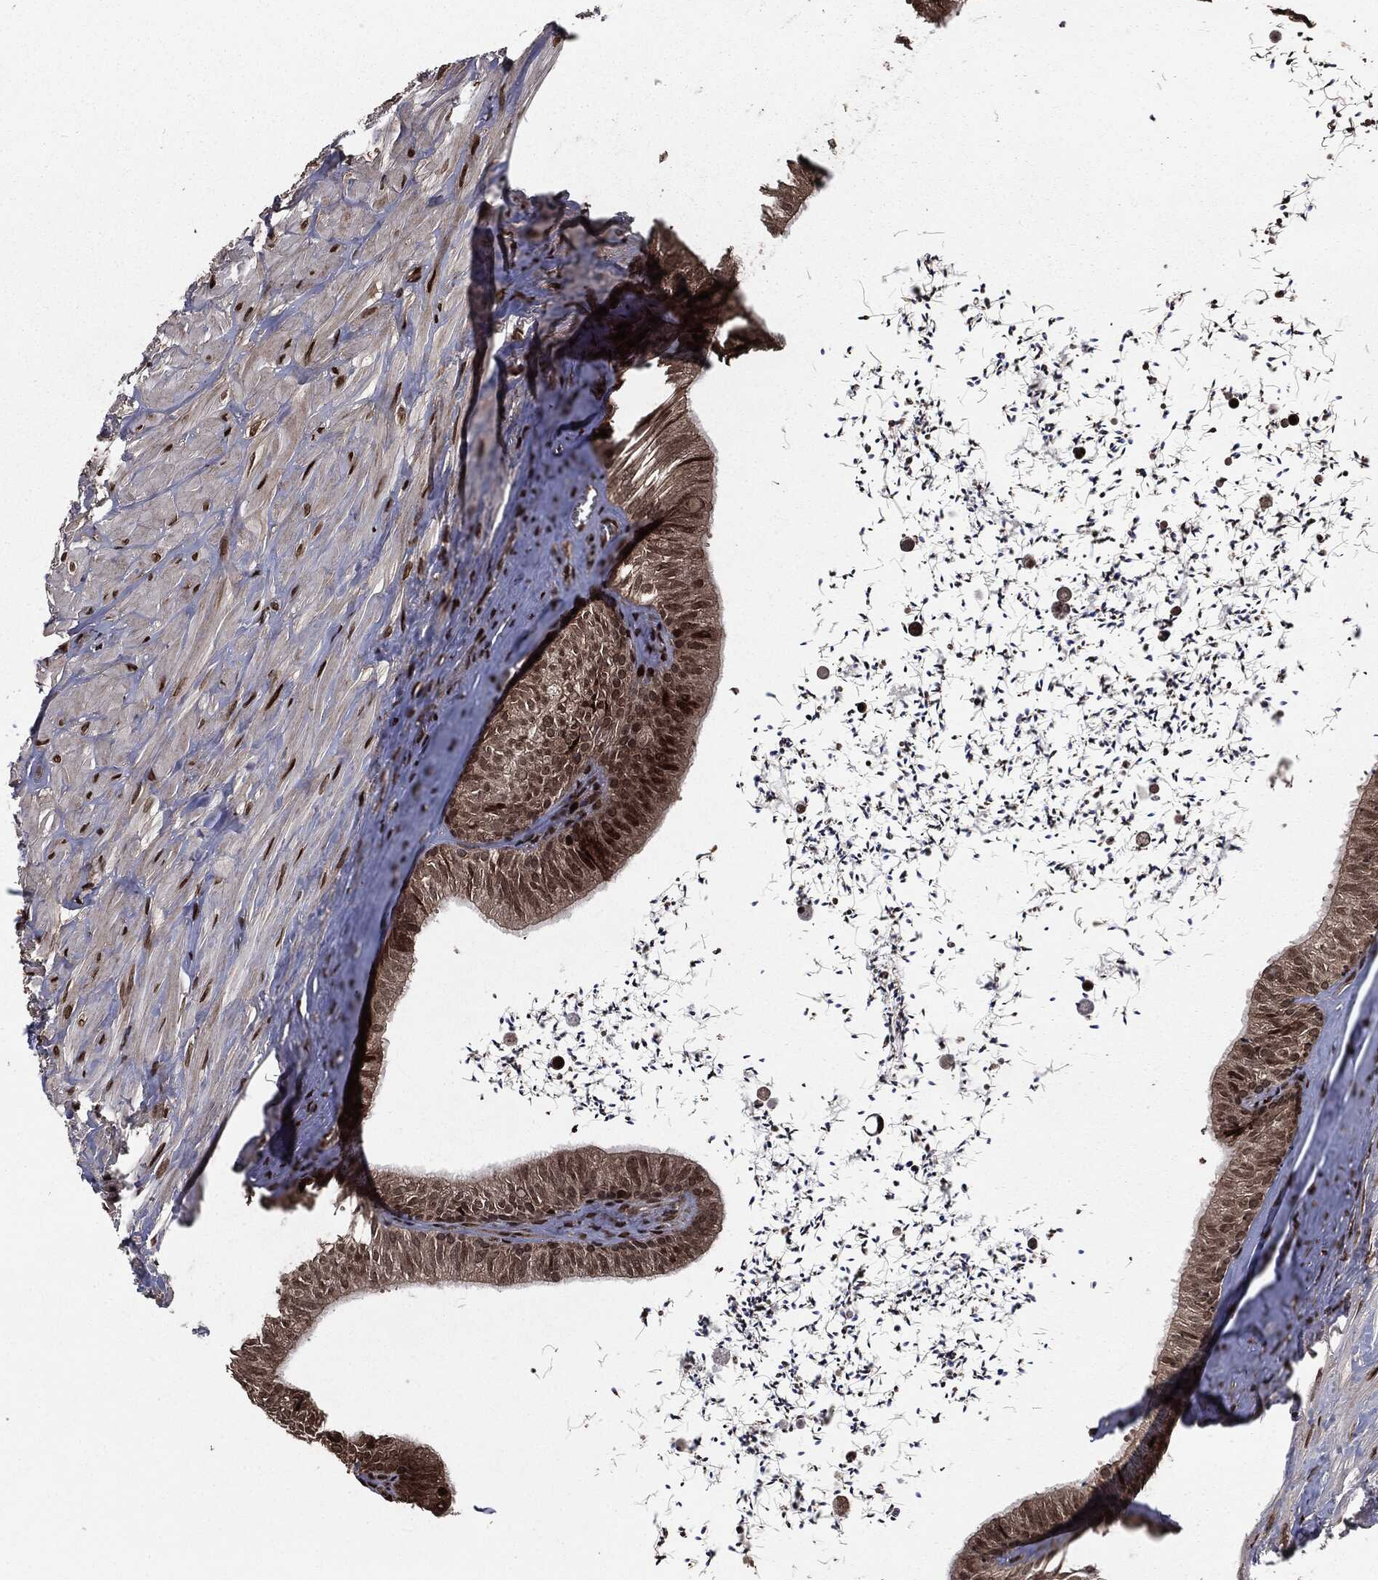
{"staining": {"intensity": "strong", "quantity": "25%-75%", "location": "nuclear"}, "tissue": "epididymis", "cell_type": "Glandular cells", "image_type": "normal", "snomed": [{"axis": "morphology", "description": "Normal tissue, NOS"}, {"axis": "topography", "description": "Epididymis"}], "caption": "High-power microscopy captured an IHC photomicrograph of unremarkable epididymis, revealing strong nuclear expression in about 25%-75% of glandular cells.", "gene": "DVL2", "patient": {"sex": "male", "age": 32}}